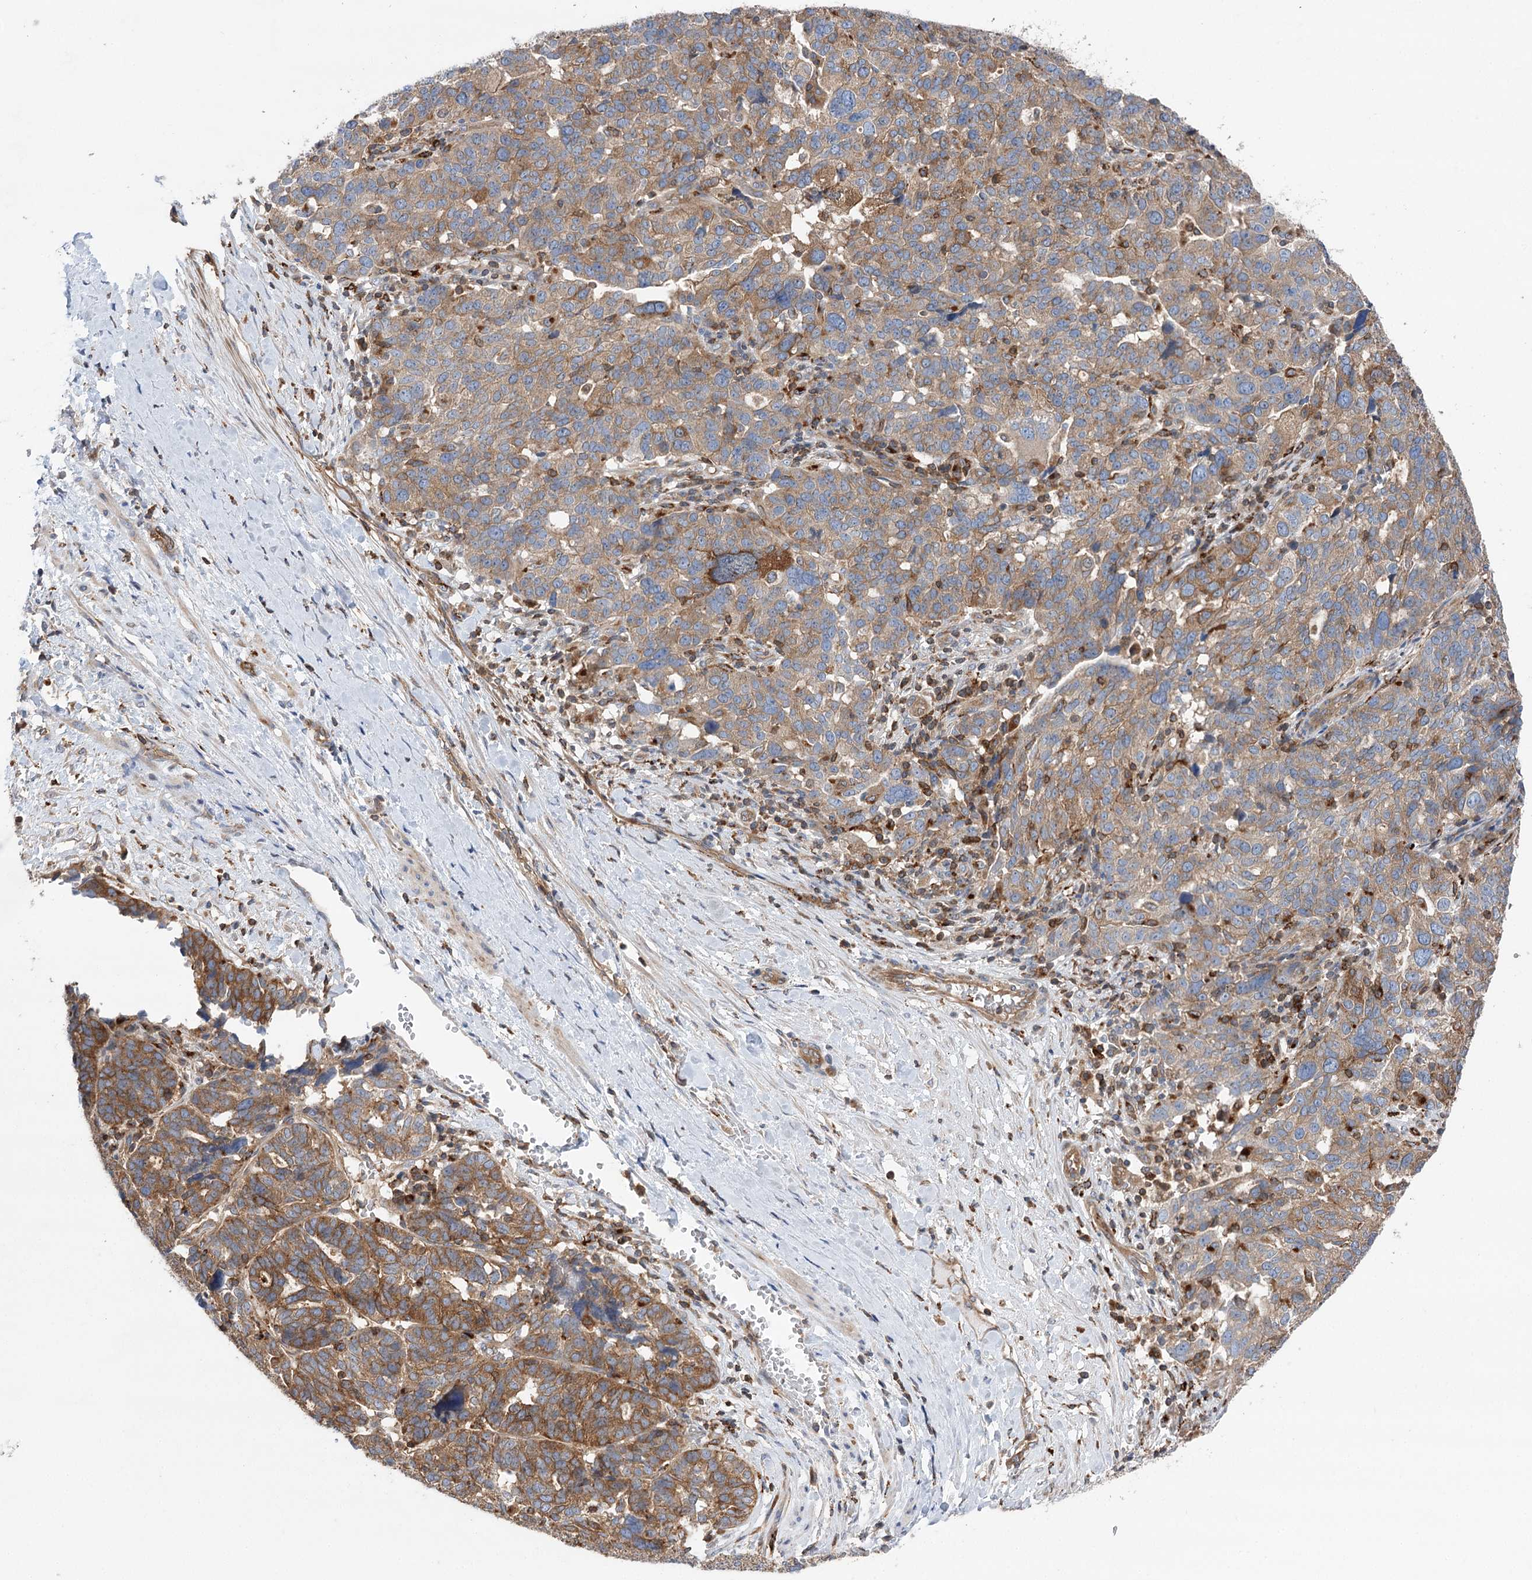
{"staining": {"intensity": "moderate", "quantity": "<25%", "location": "cytoplasmic/membranous"}, "tissue": "ovarian cancer", "cell_type": "Tumor cells", "image_type": "cancer", "snomed": [{"axis": "morphology", "description": "Cystadenocarcinoma, serous, NOS"}, {"axis": "topography", "description": "Ovary"}], "caption": "The photomicrograph demonstrates immunohistochemical staining of ovarian cancer. There is moderate cytoplasmic/membranous expression is appreciated in approximately <25% of tumor cells.", "gene": "VPS37B", "patient": {"sex": "female", "age": 59}}